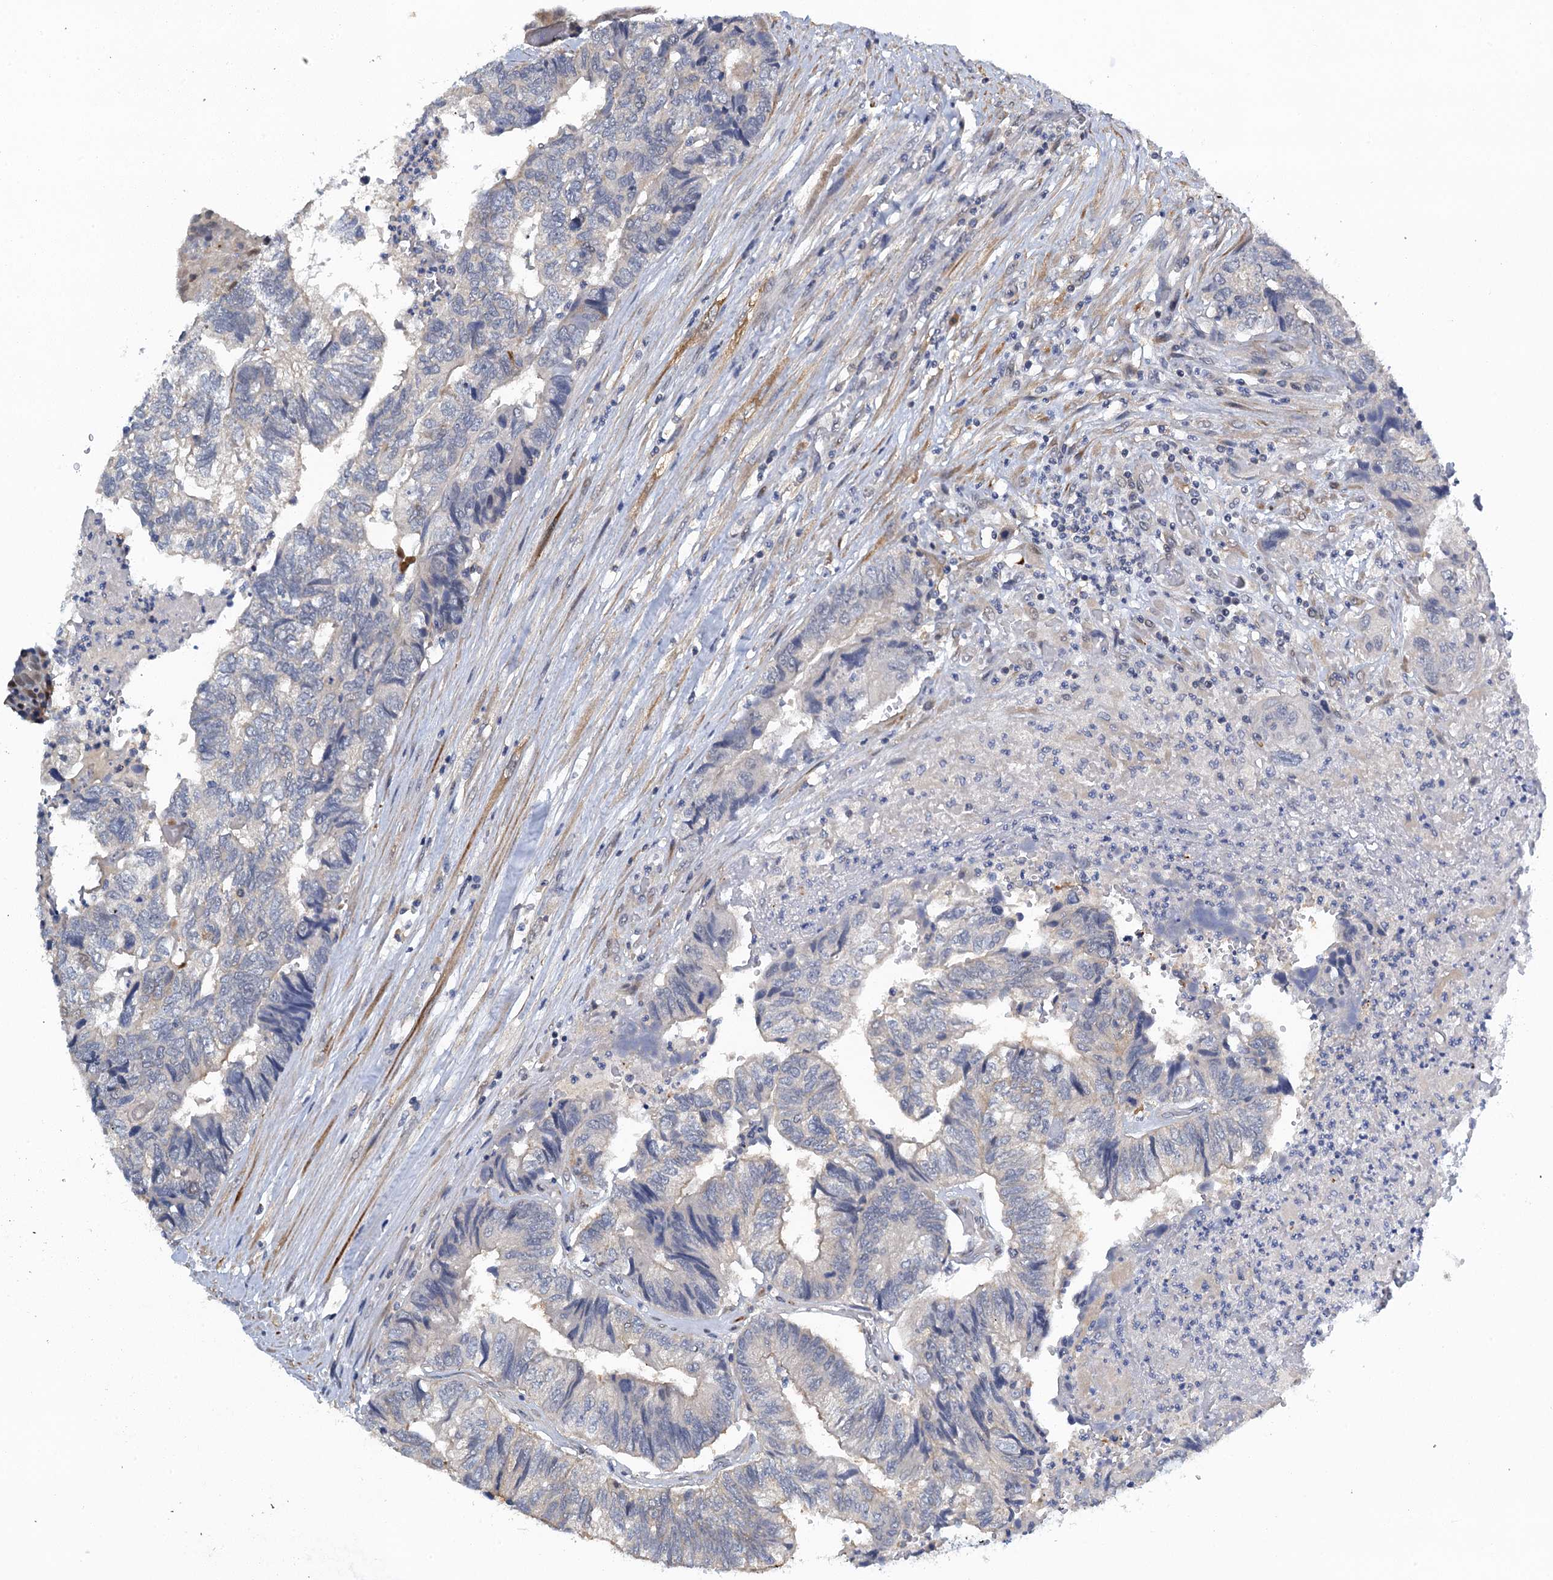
{"staining": {"intensity": "negative", "quantity": "none", "location": "none"}, "tissue": "colorectal cancer", "cell_type": "Tumor cells", "image_type": "cancer", "snomed": [{"axis": "morphology", "description": "Adenocarcinoma, NOS"}, {"axis": "topography", "description": "Colon"}], "caption": "Colorectal cancer stained for a protein using IHC demonstrates no expression tumor cells.", "gene": "MRFAP1", "patient": {"sex": "female", "age": 67}}